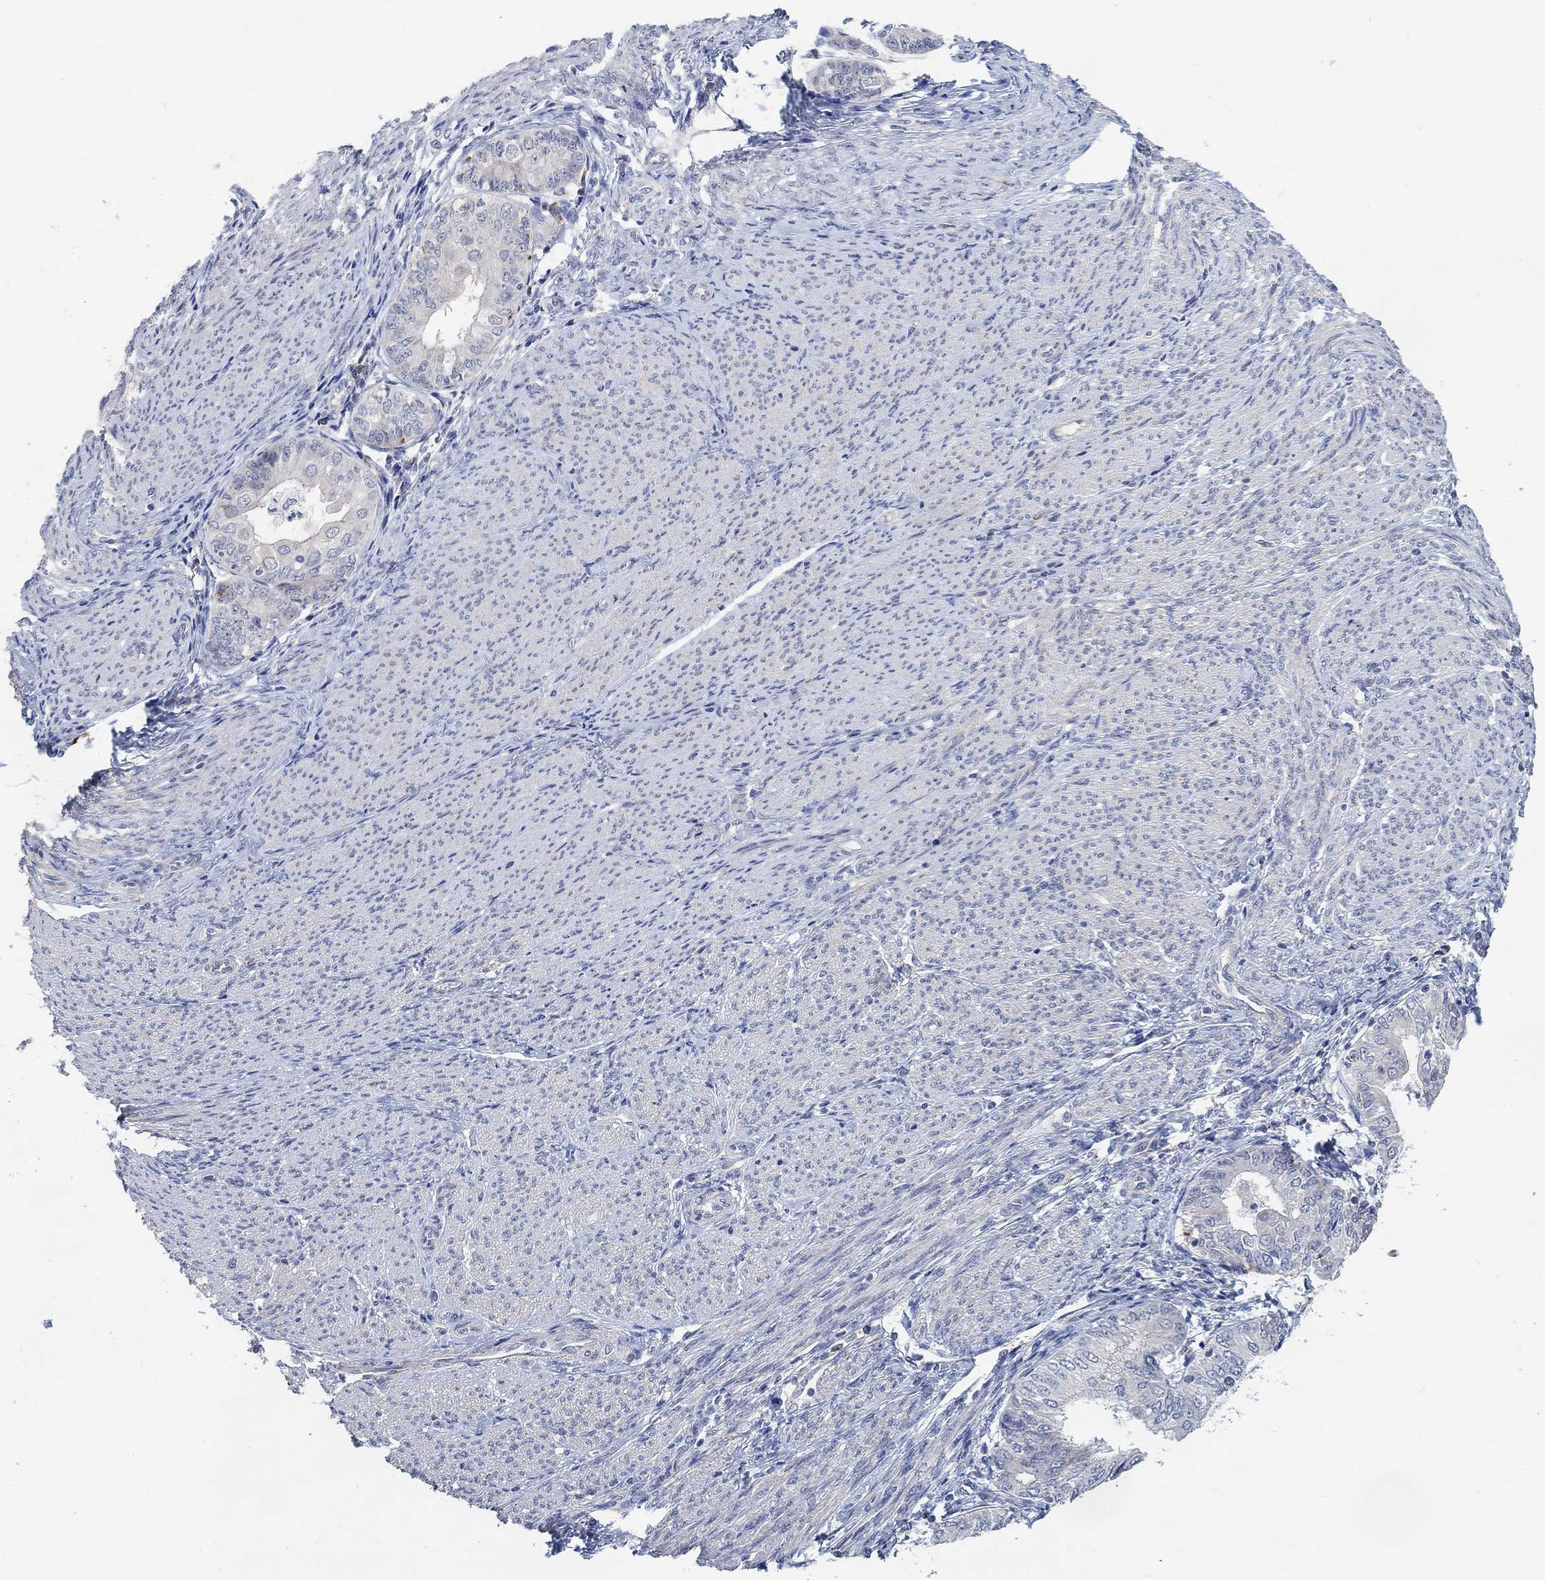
{"staining": {"intensity": "negative", "quantity": "none", "location": "none"}, "tissue": "endometrial cancer", "cell_type": "Tumor cells", "image_type": "cancer", "snomed": [{"axis": "morphology", "description": "Adenocarcinoma, NOS"}, {"axis": "topography", "description": "Endometrium"}], "caption": "A high-resolution photomicrograph shows IHC staining of endometrial adenocarcinoma, which shows no significant positivity in tumor cells.", "gene": "HCRTR1", "patient": {"sex": "female", "age": 68}}